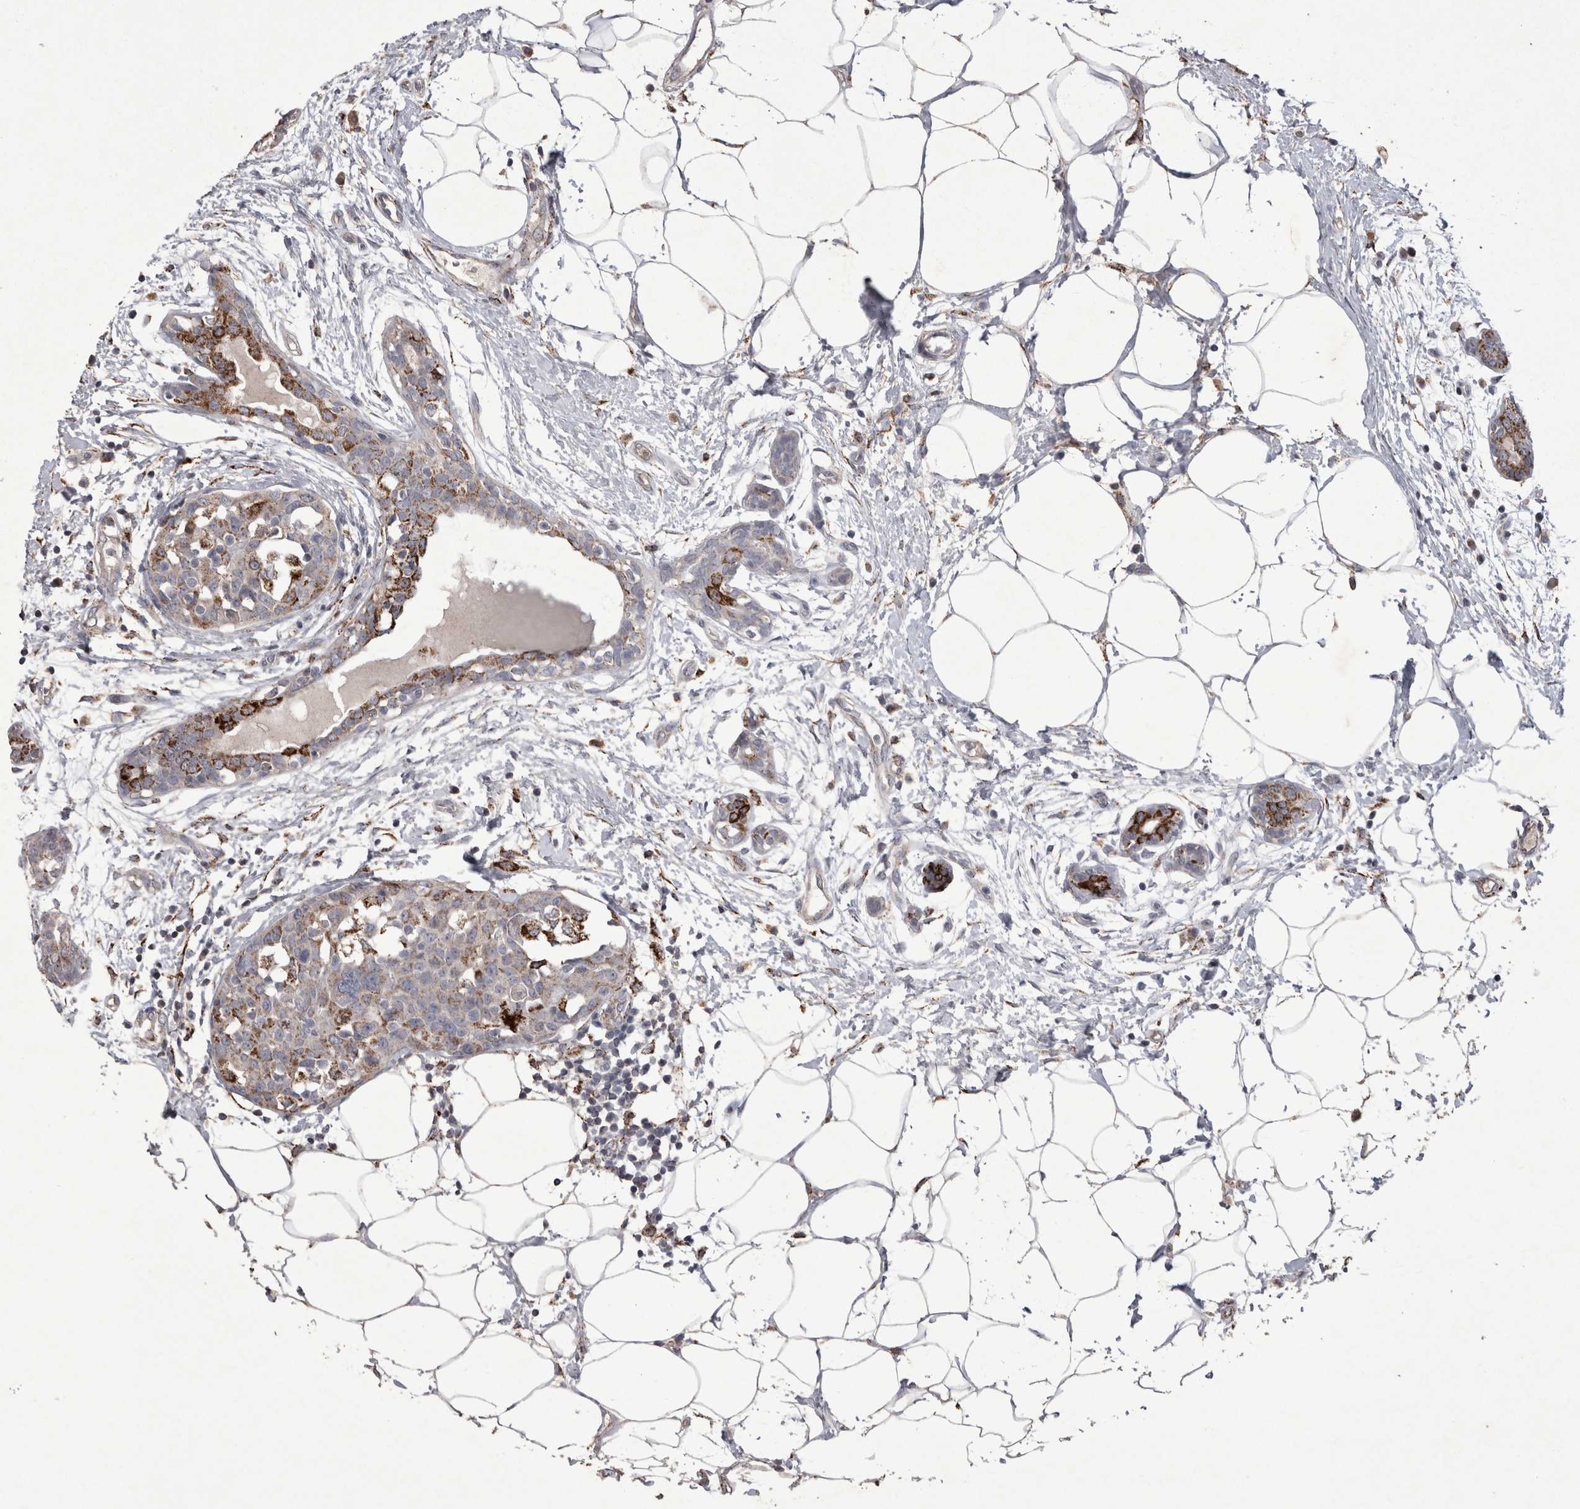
{"staining": {"intensity": "moderate", "quantity": "25%-75%", "location": "cytoplasmic/membranous"}, "tissue": "breast cancer", "cell_type": "Tumor cells", "image_type": "cancer", "snomed": [{"axis": "morphology", "description": "Normal tissue, NOS"}, {"axis": "morphology", "description": "Duct carcinoma"}, {"axis": "topography", "description": "Breast"}], "caption": "Immunohistochemical staining of breast intraductal carcinoma exhibits medium levels of moderate cytoplasmic/membranous positivity in approximately 25%-75% of tumor cells.", "gene": "DKK3", "patient": {"sex": "female", "age": 37}}